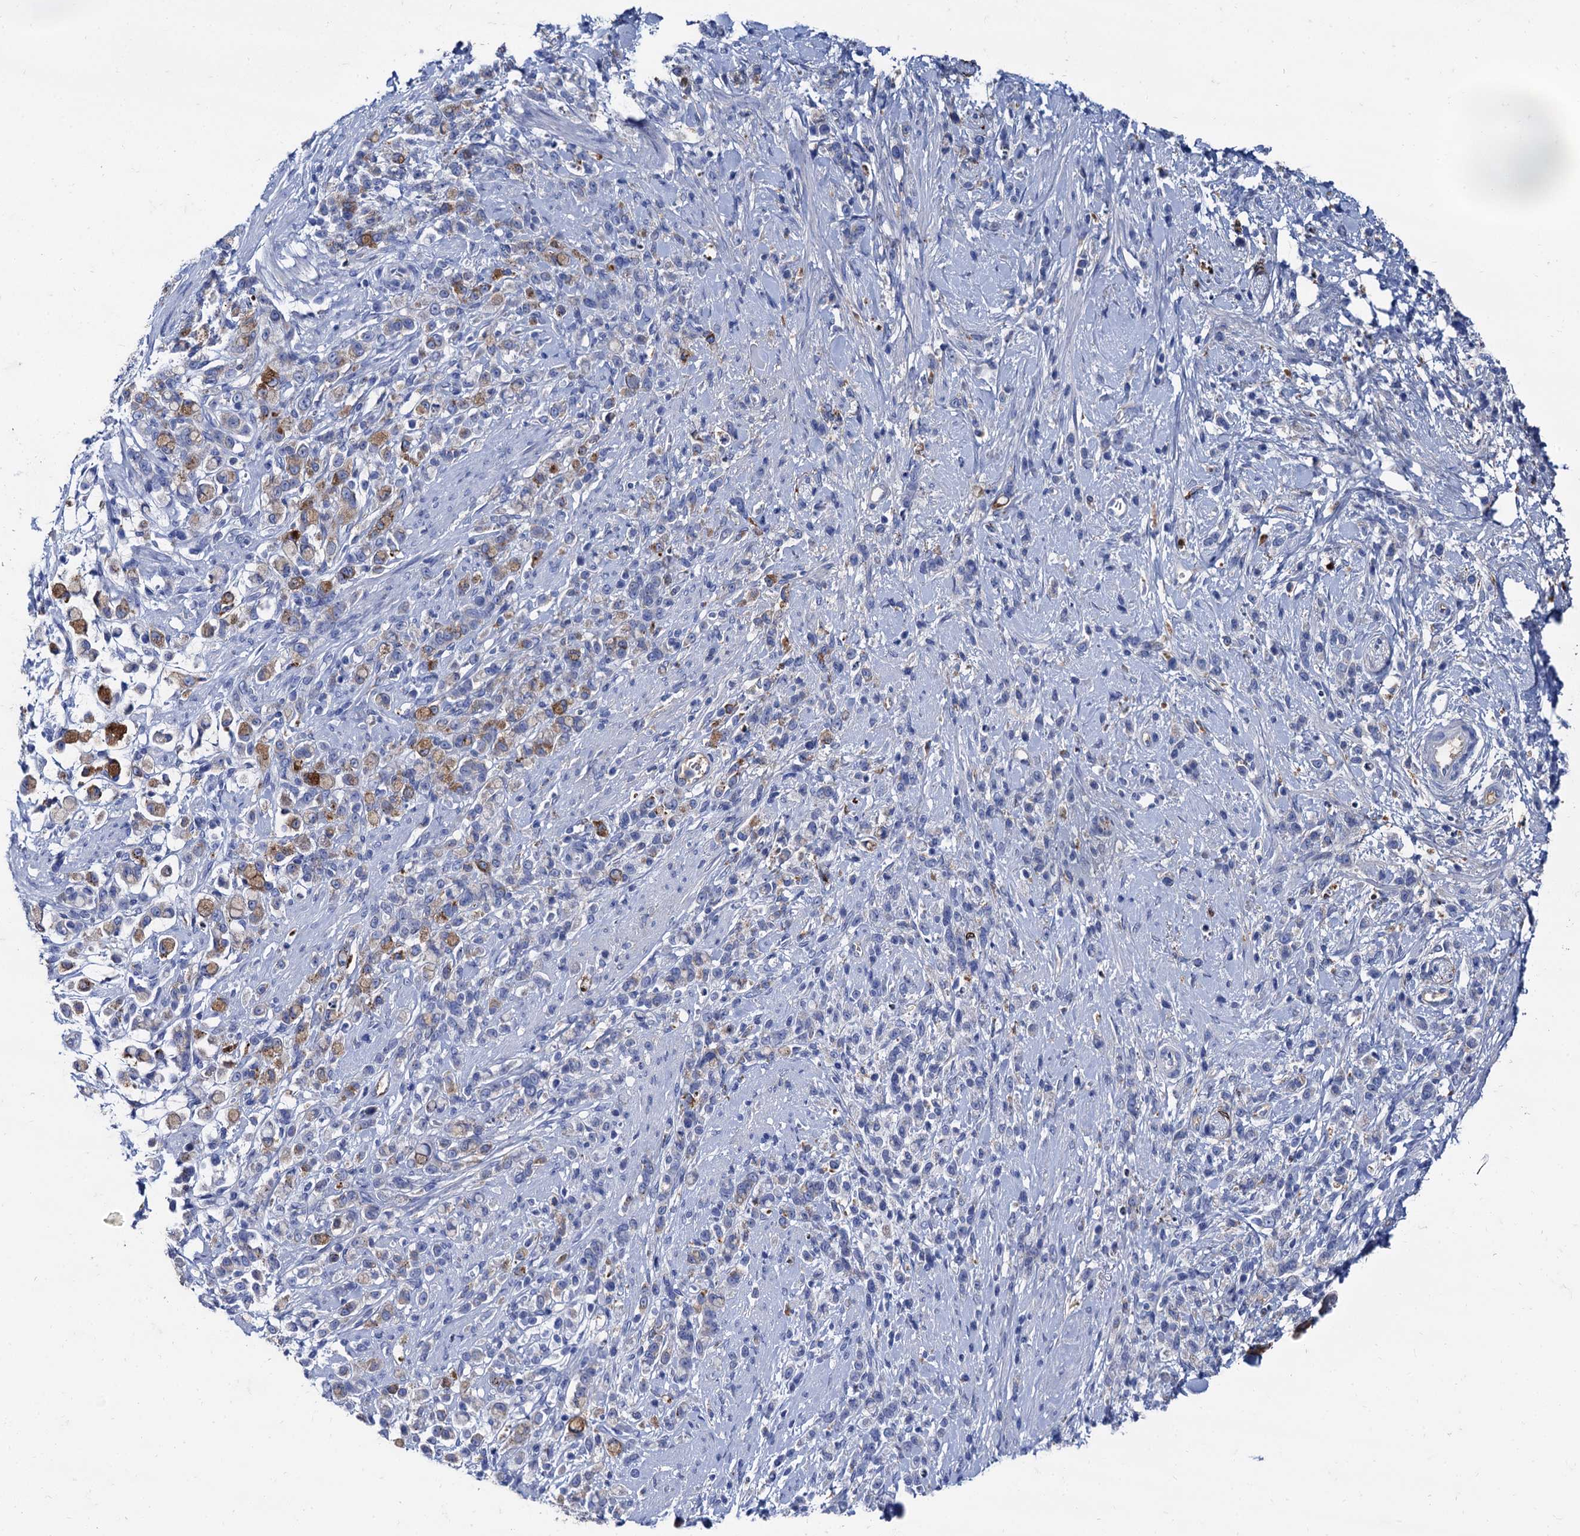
{"staining": {"intensity": "moderate", "quantity": "<25%", "location": "cytoplasmic/membranous"}, "tissue": "stomach cancer", "cell_type": "Tumor cells", "image_type": "cancer", "snomed": [{"axis": "morphology", "description": "Adenocarcinoma, NOS"}, {"axis": "topography", "description": "Stomach"}], "caption": "Immunohistochemical staining of human stomach cancer displays low levels of moderate cytoplasmic/membranous protein positivity in approximately <25% of tumor cells. Immunohistochemistry stains the protein in brown and the nuclei are stained blue.", "gene": "APOD", "patient": {"sex": "female", "age": 60}}